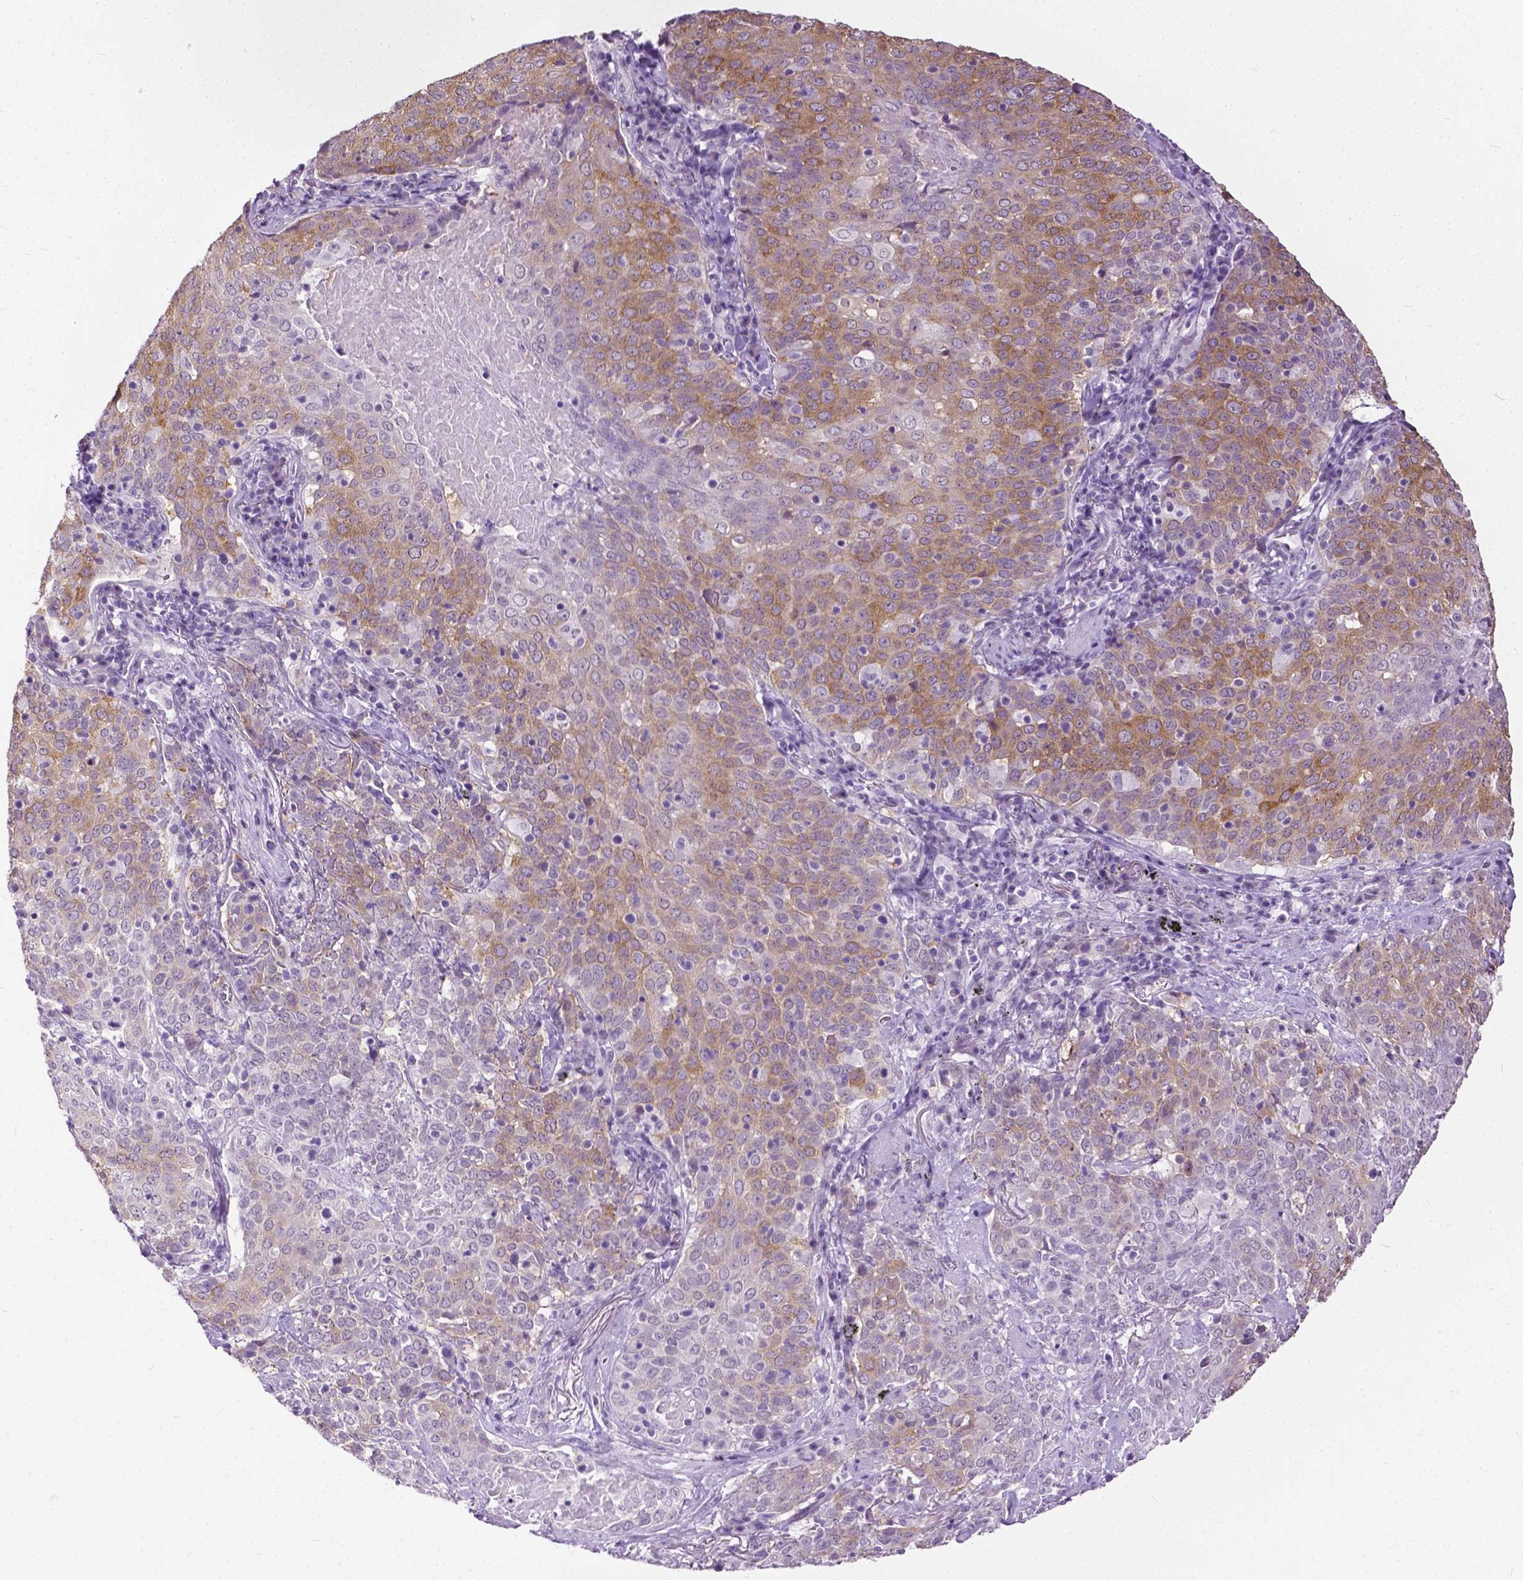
{"staining": {"intensity": "weak", "quantity": ">75%", "location": "cytoplasmic/membranous"}, "tissue": "lung cancer", "cell_type": "Tumor cells", "image_type": "cancer", "snomed": [{"axis": "morphology", "description": "Squamous cell carcinoma, NOS"}, {"axis": "topography", "description": "Lung"}], "caption": "Tumor cells show low levels of weak cytoplasmic/membranous expression in approximately >75% of cells in human lung cancer.", "gene": "GPR37L1", "patient": {"sex": "male", "age": 82}}